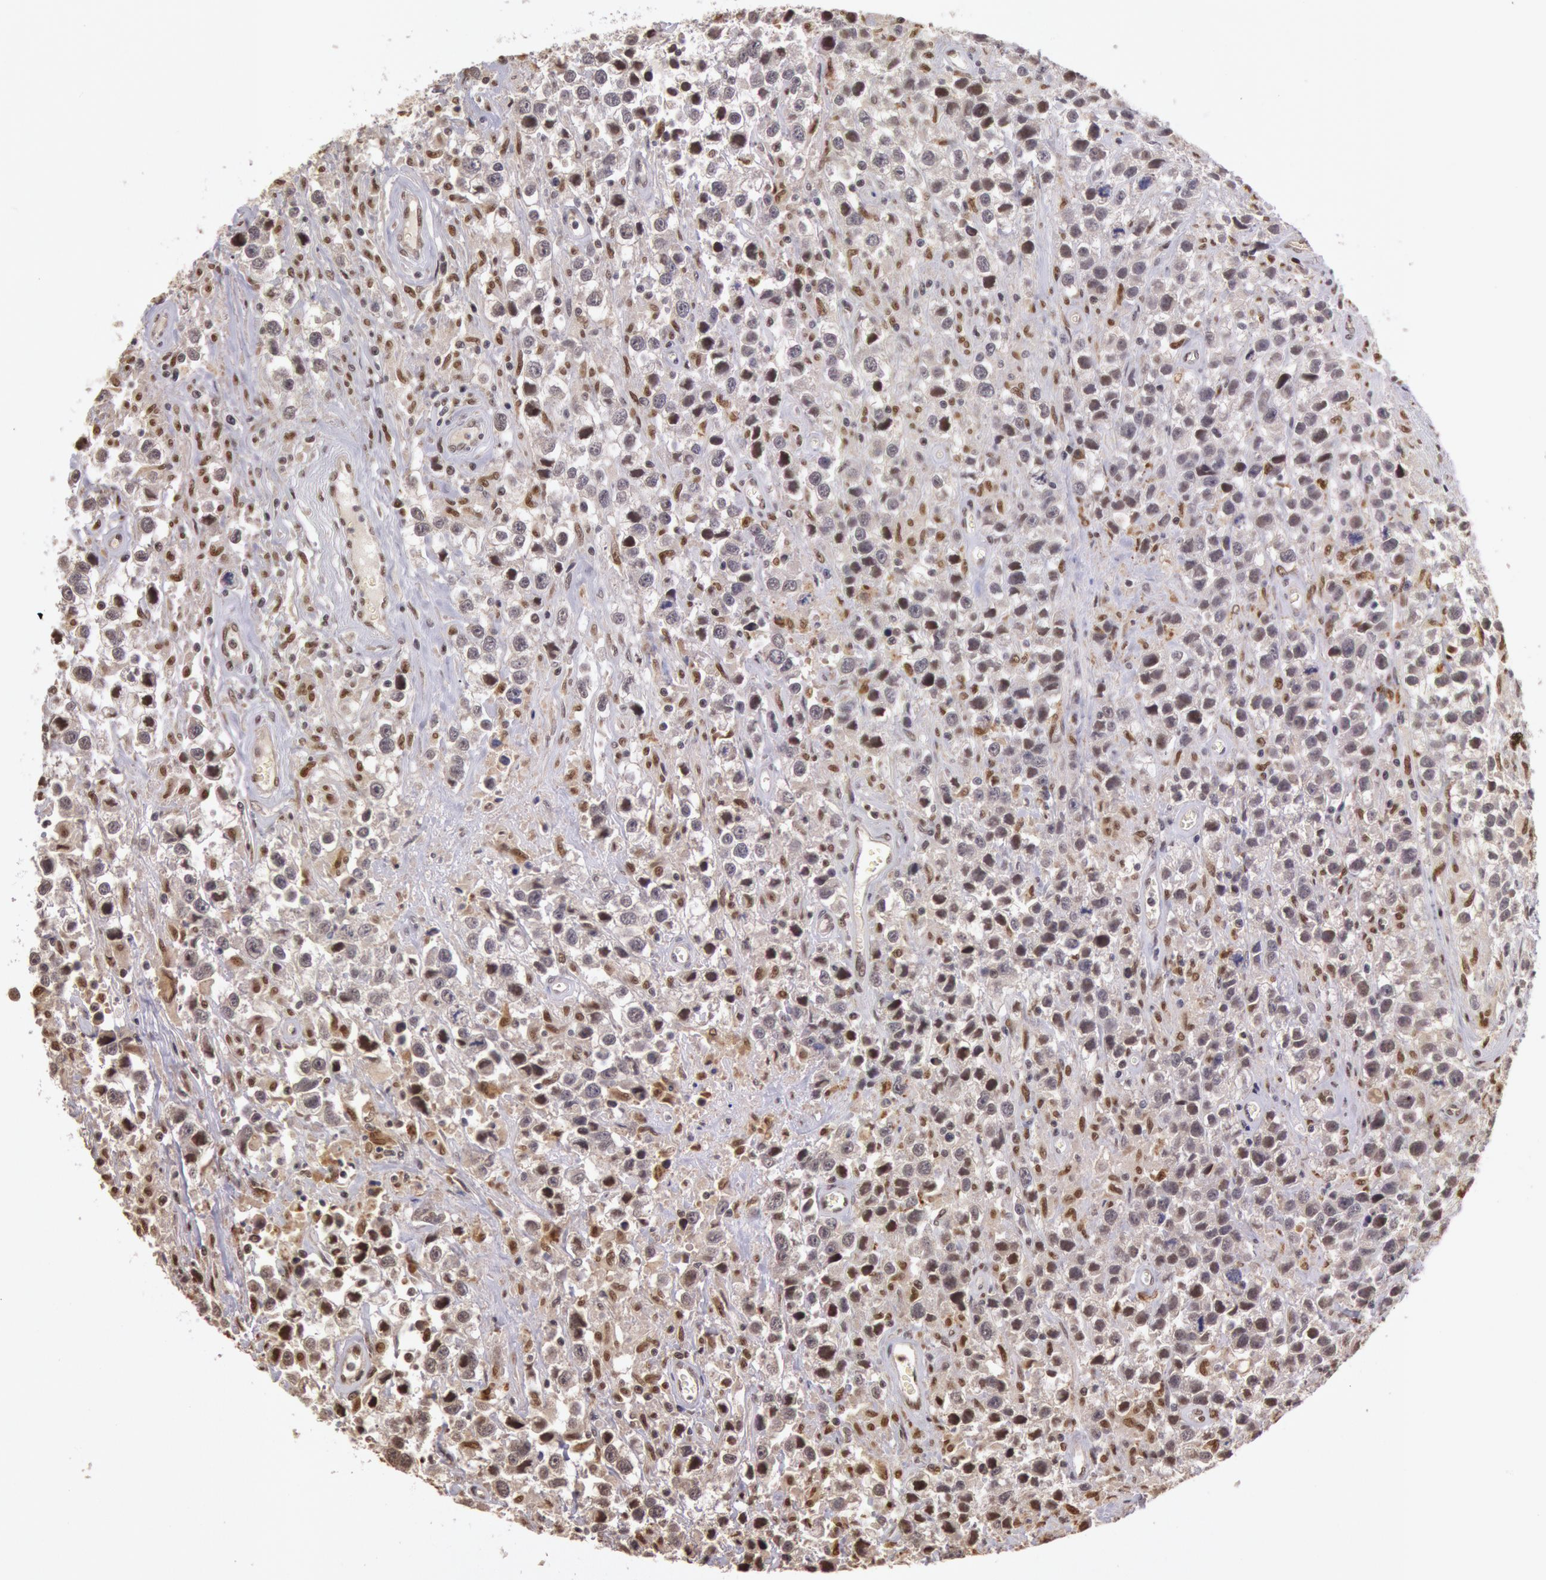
{"staining": {"intensity": "weak", "quantity": "25%-75%", "location": "nuclear"}, "tissue": "testis cancer", "cell_type": "Tumor cells", "image_type": "cancer", "snomed": [{"axis": "morphology", "description": "Seminoma, NOS"}, {"axis": "topography", "description": "Testis"}], "caption": "The immunohistochemical stain highlights weak nuclear expression in tumor cells of testis cancer tissue.", "gene": "LIG4", "patient": {"sex": "male", "age": 43}}